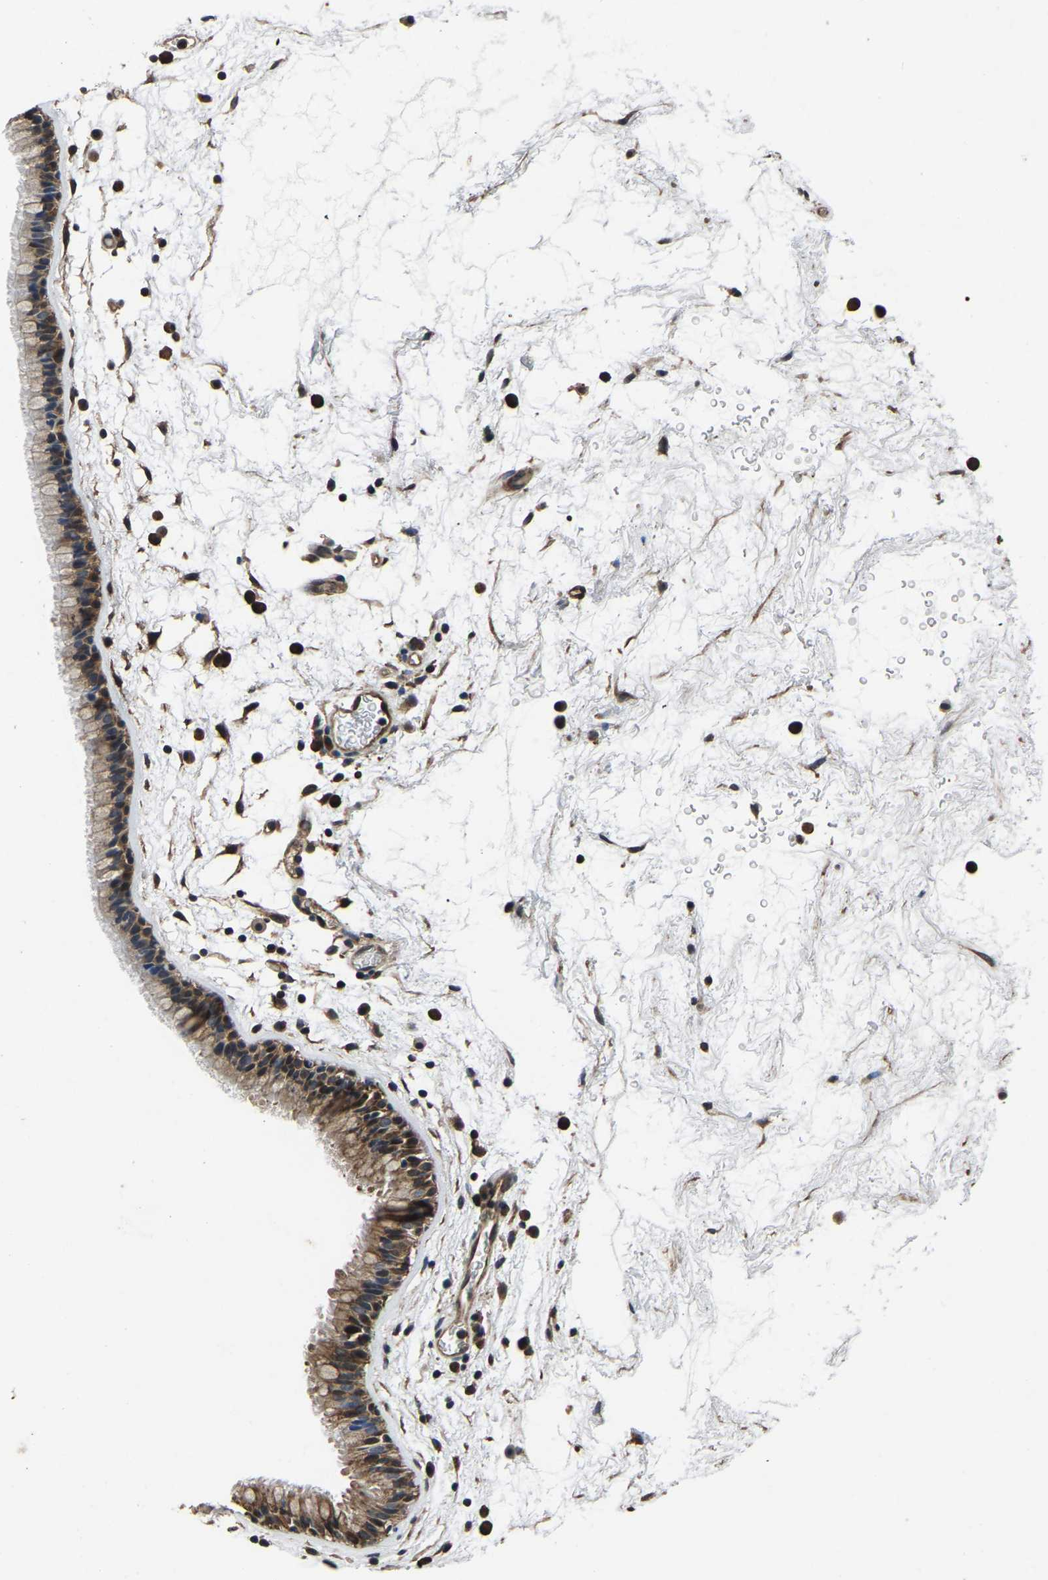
{"staining": {"intensity": "moderate", "quantity": ">75%", "location": "cytoplasmic/membranous"}, "tissue": "nasopharynx", "cell_type": "Respiratory epithelial cells", "image_type": "normal", "snomed": [{"axis": "morphology", "description": "Normal tissue, NOS"}, {"axis": "morphology", "description": "Inflammation, NOS"}, {"axis": "topography", "description": "Nasopharynx"}], "caption": "Immunohistochemical staining of normal nasopharynx reveals medium levels of moderate cytoplasmic/membranous expression in about >75% of respiratory epithelial cells.", "gene": "FGD5", "patient": {"sex": "male", "age": 48}}